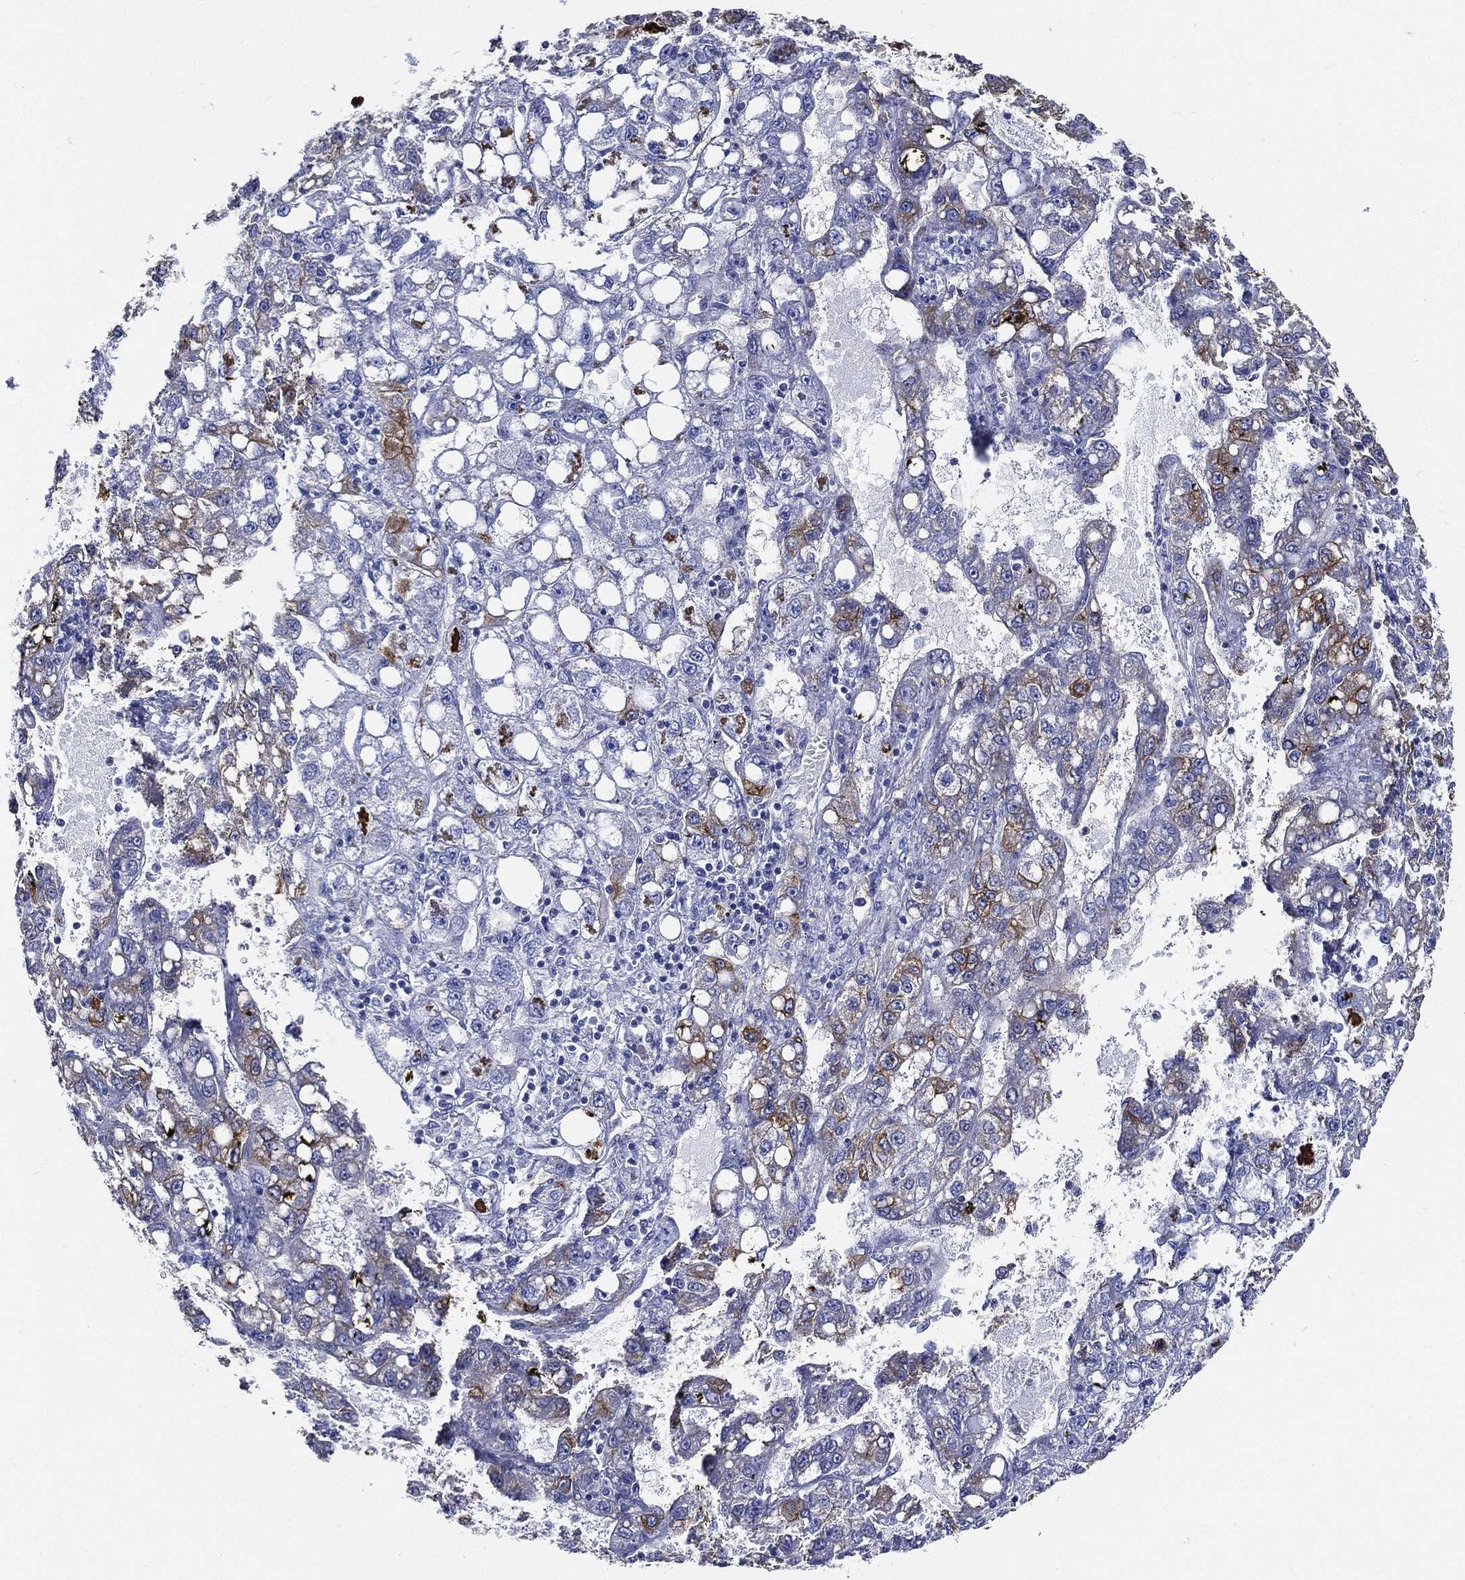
{"staining": {"intensity": "moderate", "quantity": "<25%", "location": "cytoplasmic/membranous"}, "tissue": "liver cancer", "cell_type": "Tumor cells", "image_type": "cancer", "snomed": [{"axis": "morphology", "description": "Carcinoma, Hepatocellular, NOS"}, {"axis": "topography", "description": "Liver"}], "caption": "Protein expression analysis of human hepatocellular carcinoma (liver) reveals moderate cytoplasmic/membranous positivity in approximately <25% of tumor cells. Using DAB (3,3'-diaminobenzidine) (brown) and hematoxylin (blue) stains, captured at high magnification using brightfield microscopy.", "gene": "NEDD9", "patient": {"sex": "female", "age": 65}}